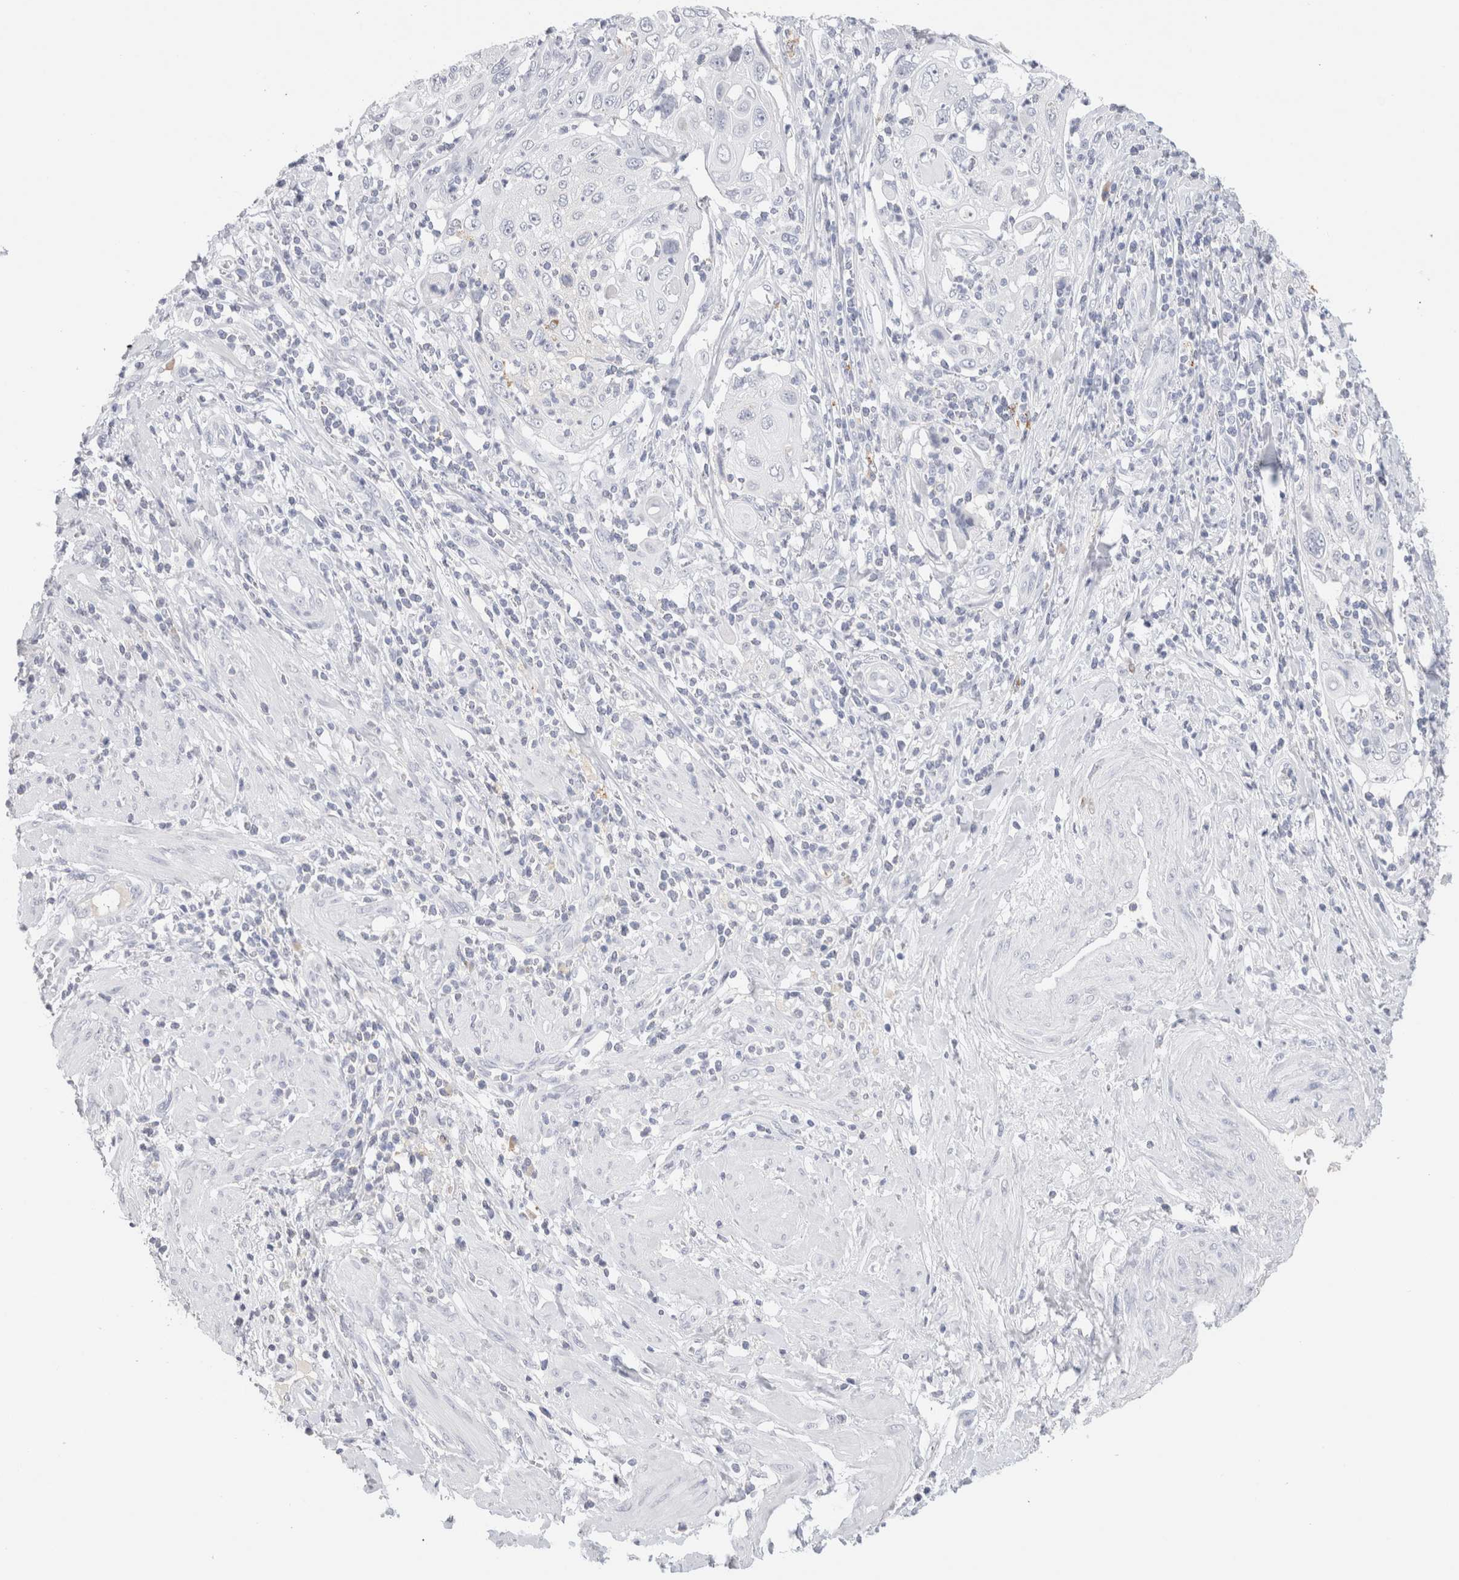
{"staining": {"intensity": "negative", "quantity": "none", "location": "none"}, "tissue": "cervical cancer", "cell_type": "Tumor cells", "image_type": "cancer", "snomed": [{"axis": "morphology", "description": "Squamous cell carcinoma, NOS"}, {"axis": "topography", "description": "Cervix"}], "caption": "The histopathology image reveals no staining of tumor cells in cervical cancer (squamous cell carcinoma).", "gene": "LAMP3", "patient": {"sex": "female", "age": 70}}